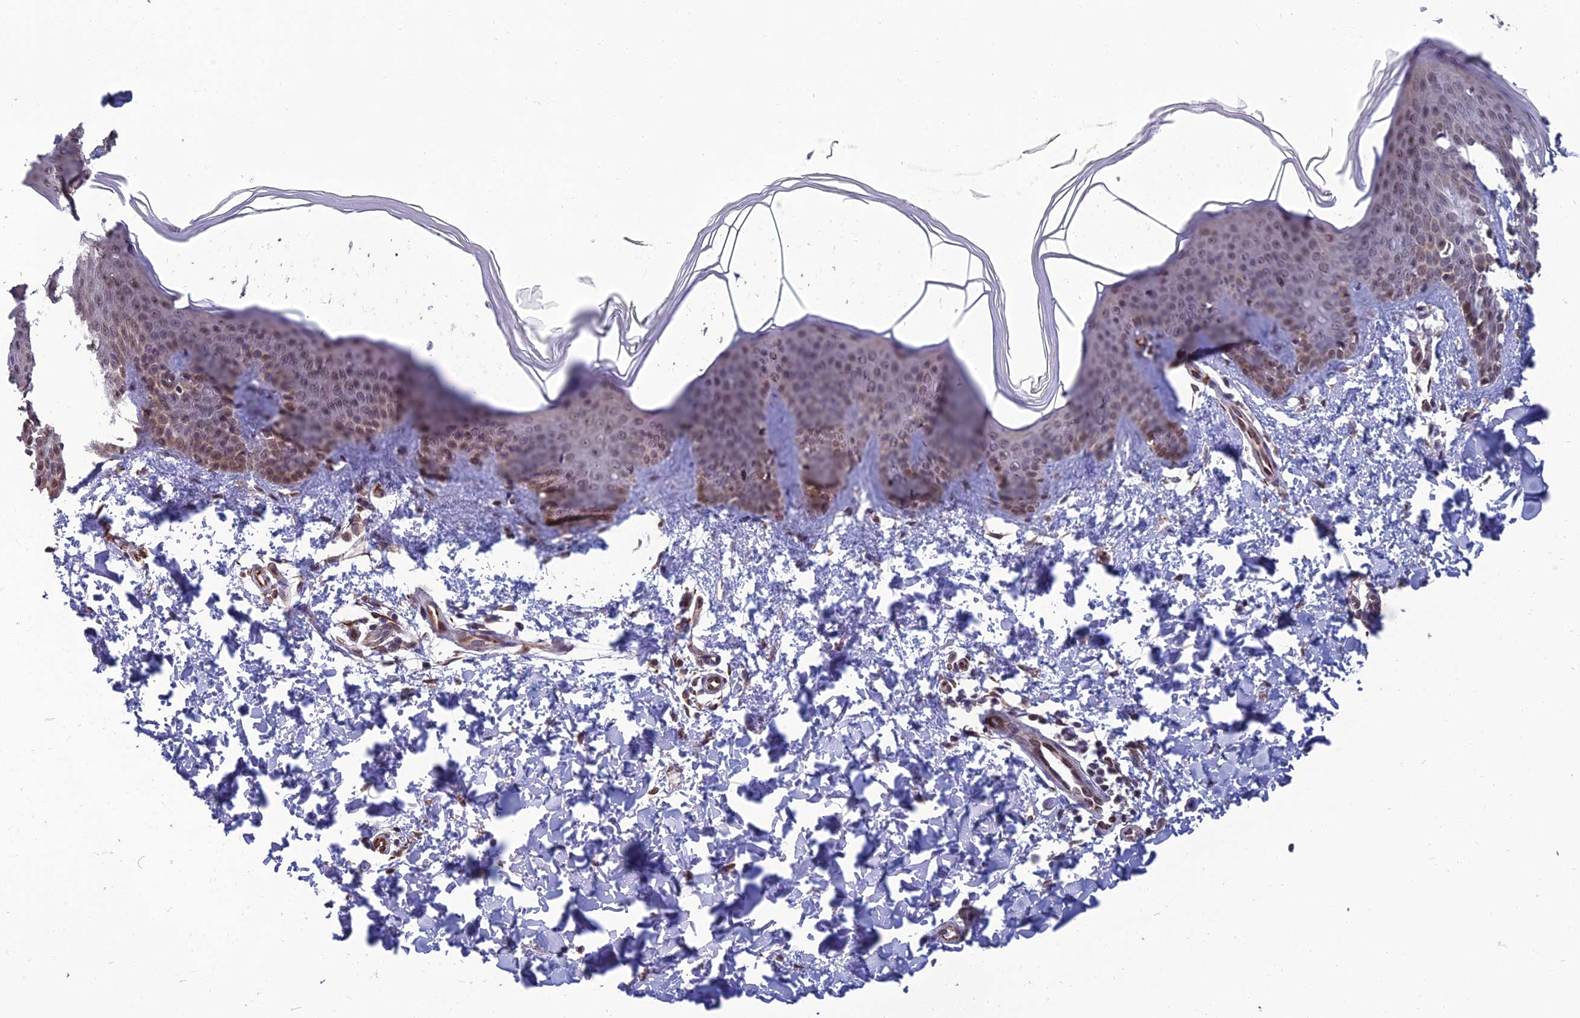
{"staining": {"intensity": "moderate", "quantity": ">75%", "location": "cytoplasmic/membranous,nuclear"}, "tissue": "skin", "cell_type": "Fibroblasts", "image_type": "normal", "snomed": [{"axis": "morphology", "description": "Normal tissue, NOS"}, {"axis": "topography", "description": "Skin"}], "caption": "Immunohistochemistry of benign human skin reveals medium levels of moderate cytoplasmic/membranous,nuclear positivity in approximately >75% of fibroblasts. (DAB IHC with brightfield microscopy, high magnification).", "gene": "NR4A3", "patient": {"sex": "male", "age": 36}}